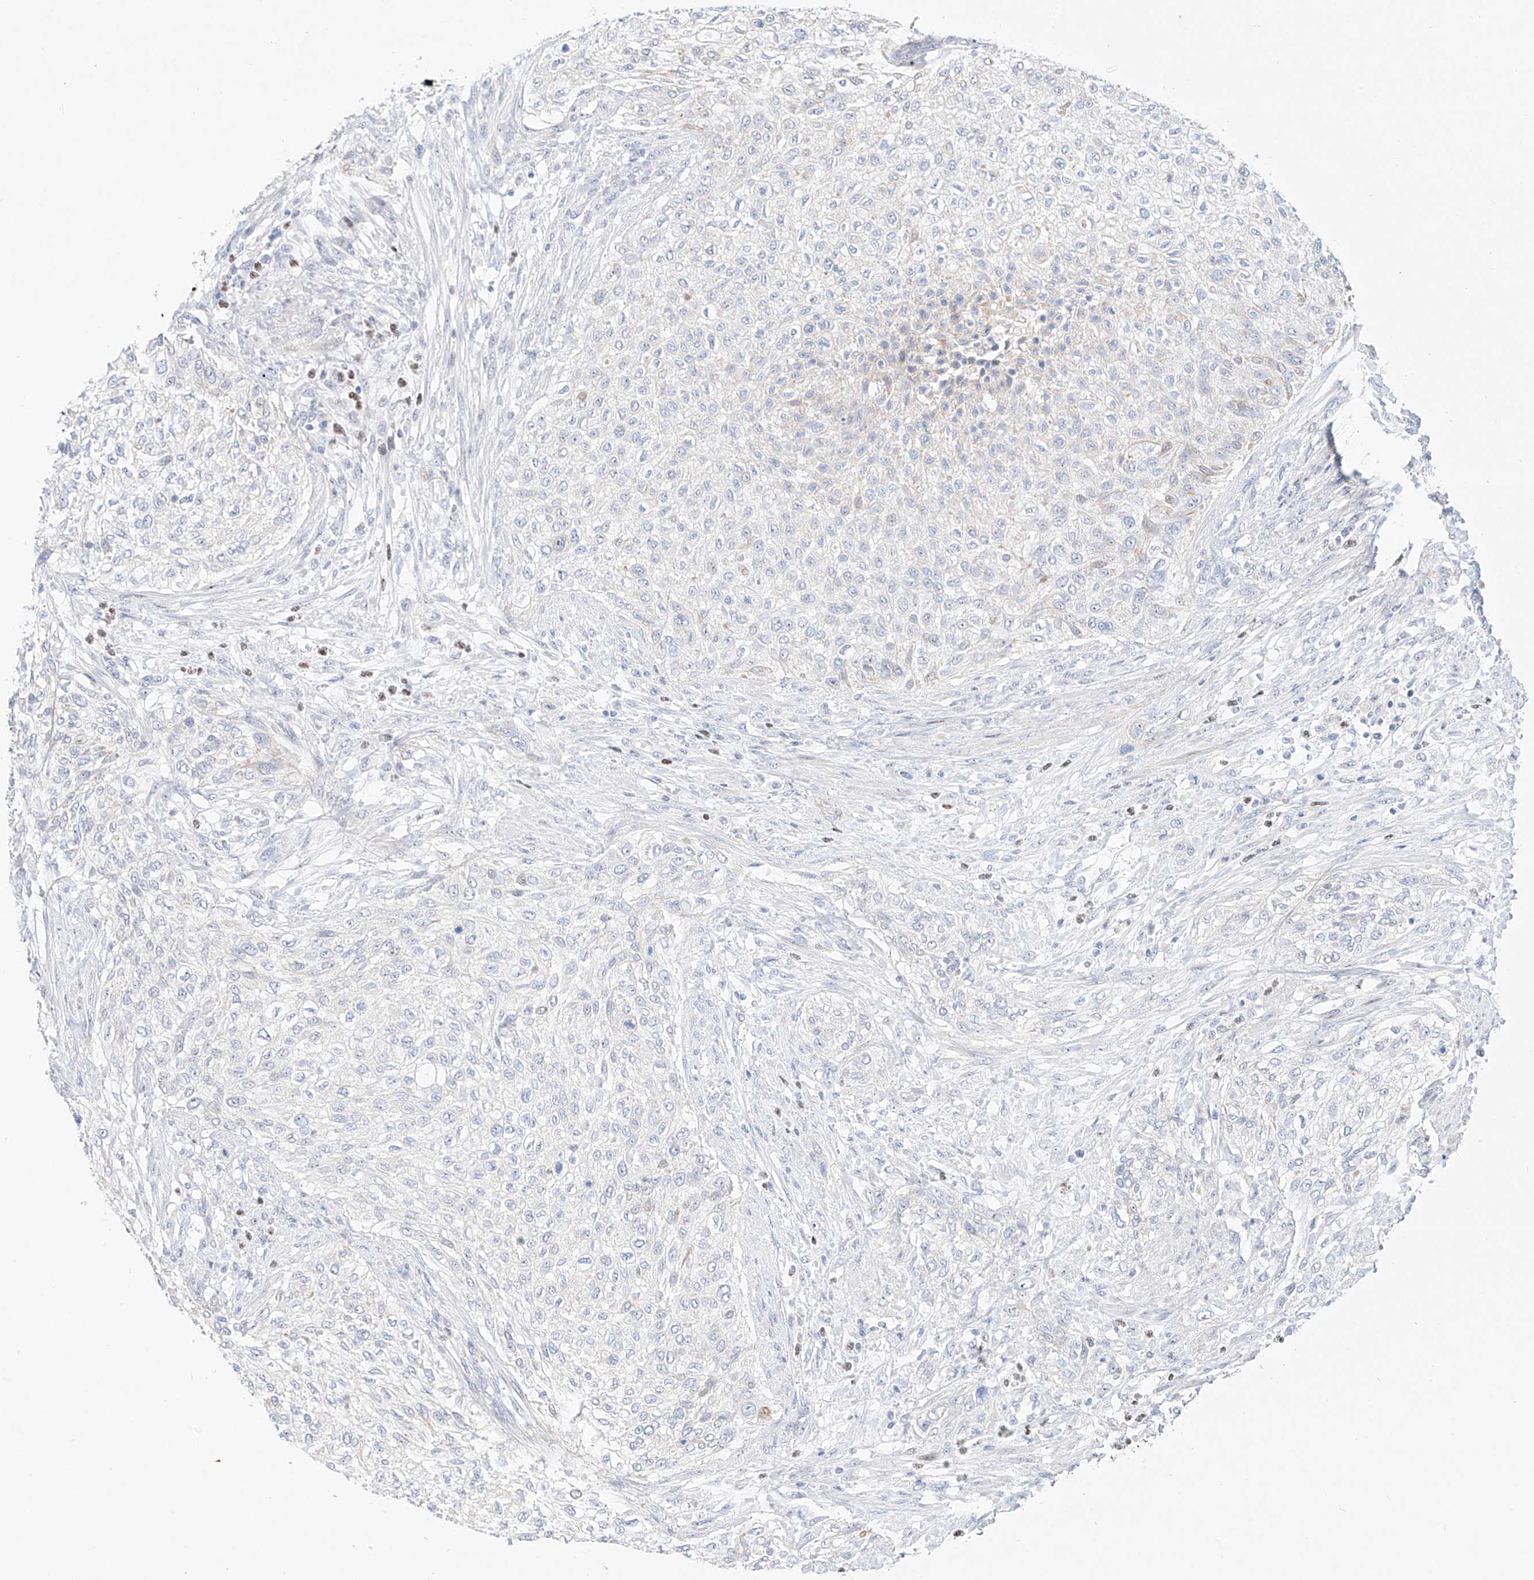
{"staining": {"intensity": "negative", "quantity": "none", "location": "none"}, "tissue": "urothelial cancer", "cell_type": "Tumor cells", "image_type": "cancer", "snomed": [{"axis": "morphology", "description": "Urothelial carcinoma, High grade"}, {"axis": "topography", "description": "Urinary bladder"}], "caption": "Photomicrograph shows no protein staining in tumor cells of urothelial cancer tissue.", "gene": "SNU13", "patient": {"sex": "male", "age": 35}}